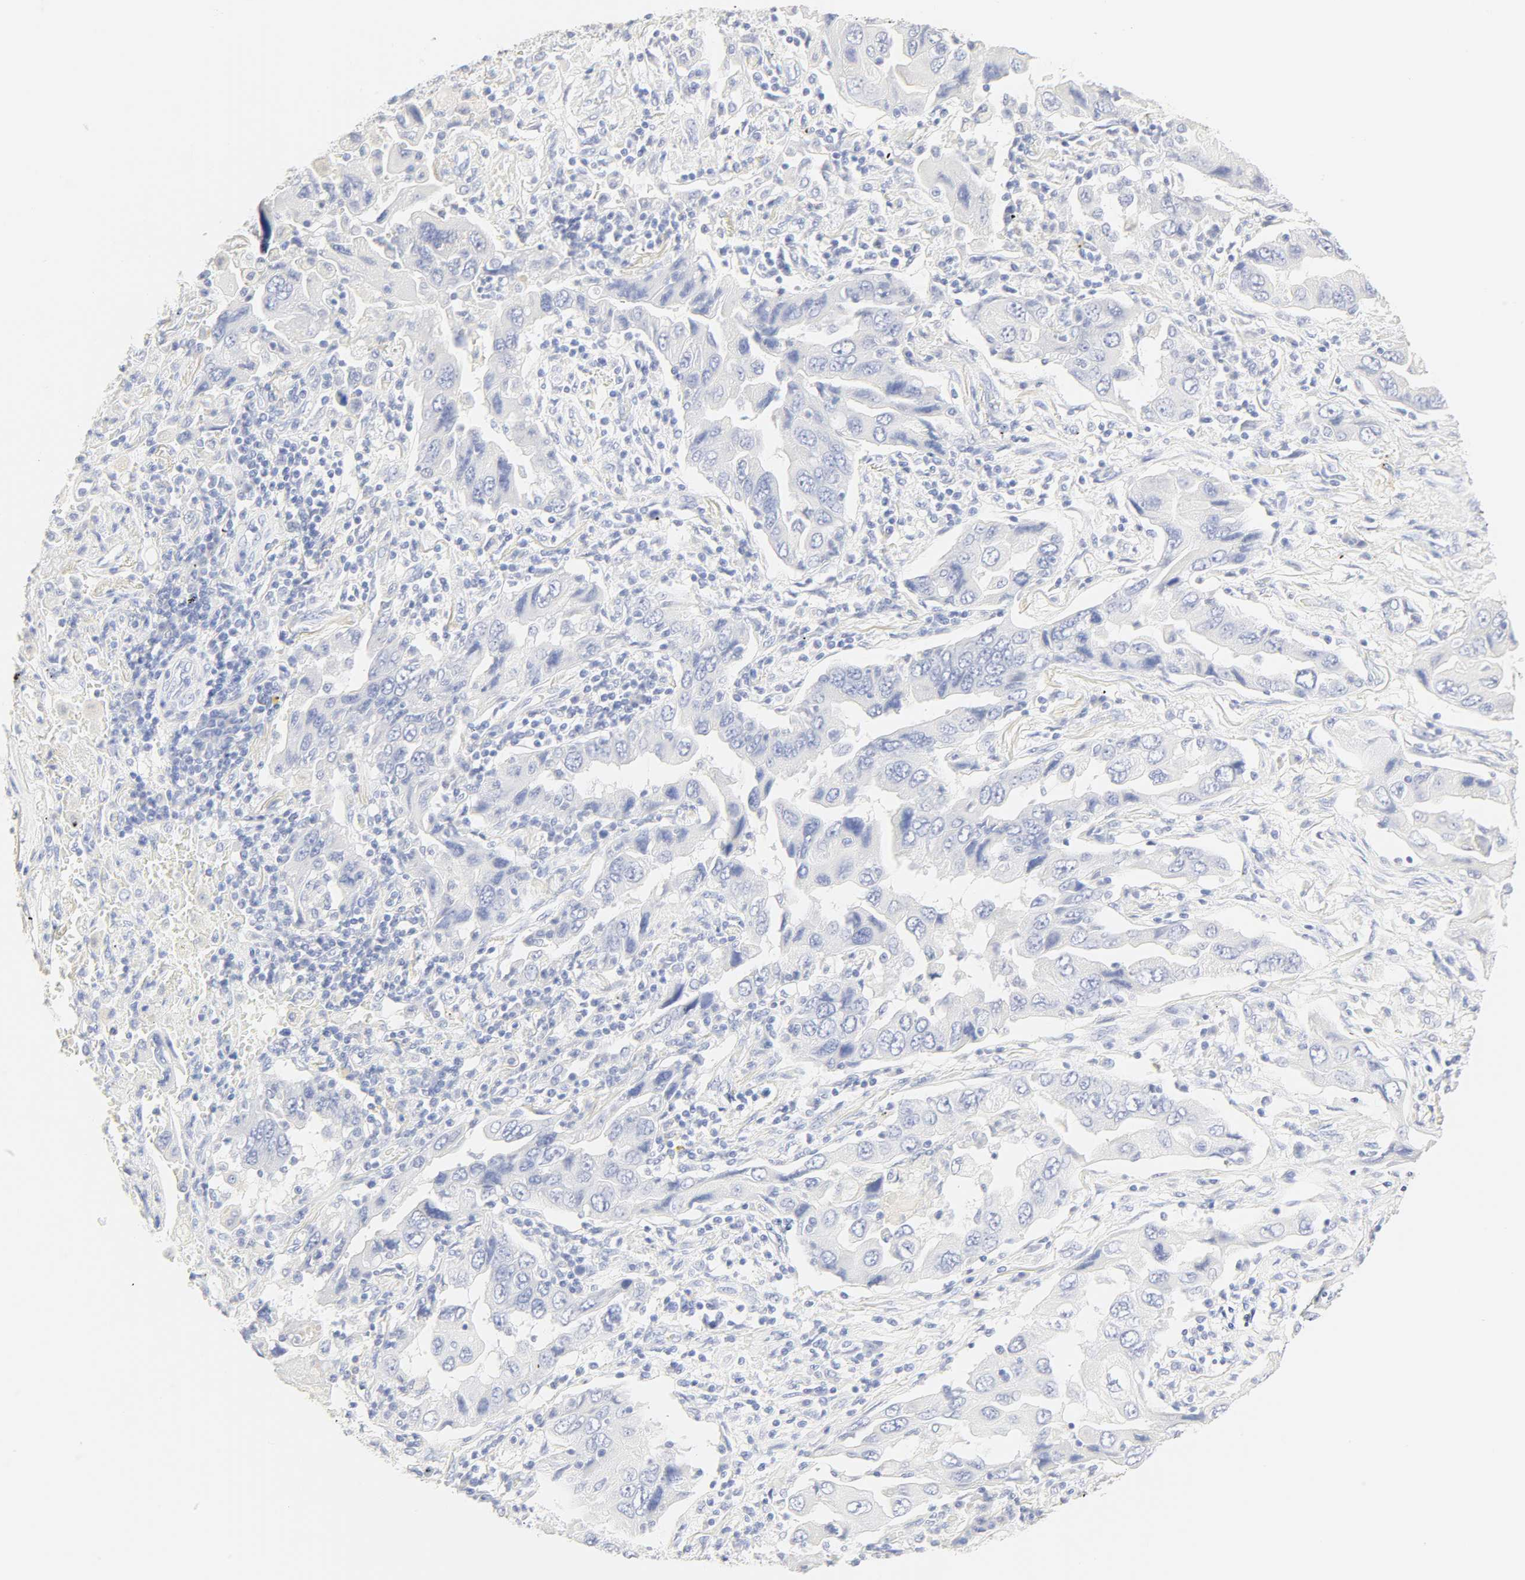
{"staining": {"intensity": "negative", "quantity": "none", "location": "none"}, "tissue": "lung cancer", "cell_type": "Tumor cells", "image_type": "cancer", "snomed": [{"axis": "morphology", "description": "Adenocarcinoma, NOS"}, {"axis": "topography", "description": "Lung"}], "caption": "Immunohistochemical staining of human lung cancer (adenocarcinoma) exhibits no significant expression in tumor cells.", "gene": "SLCO1B3", "patient": {"sex": "female", "age": 65}}